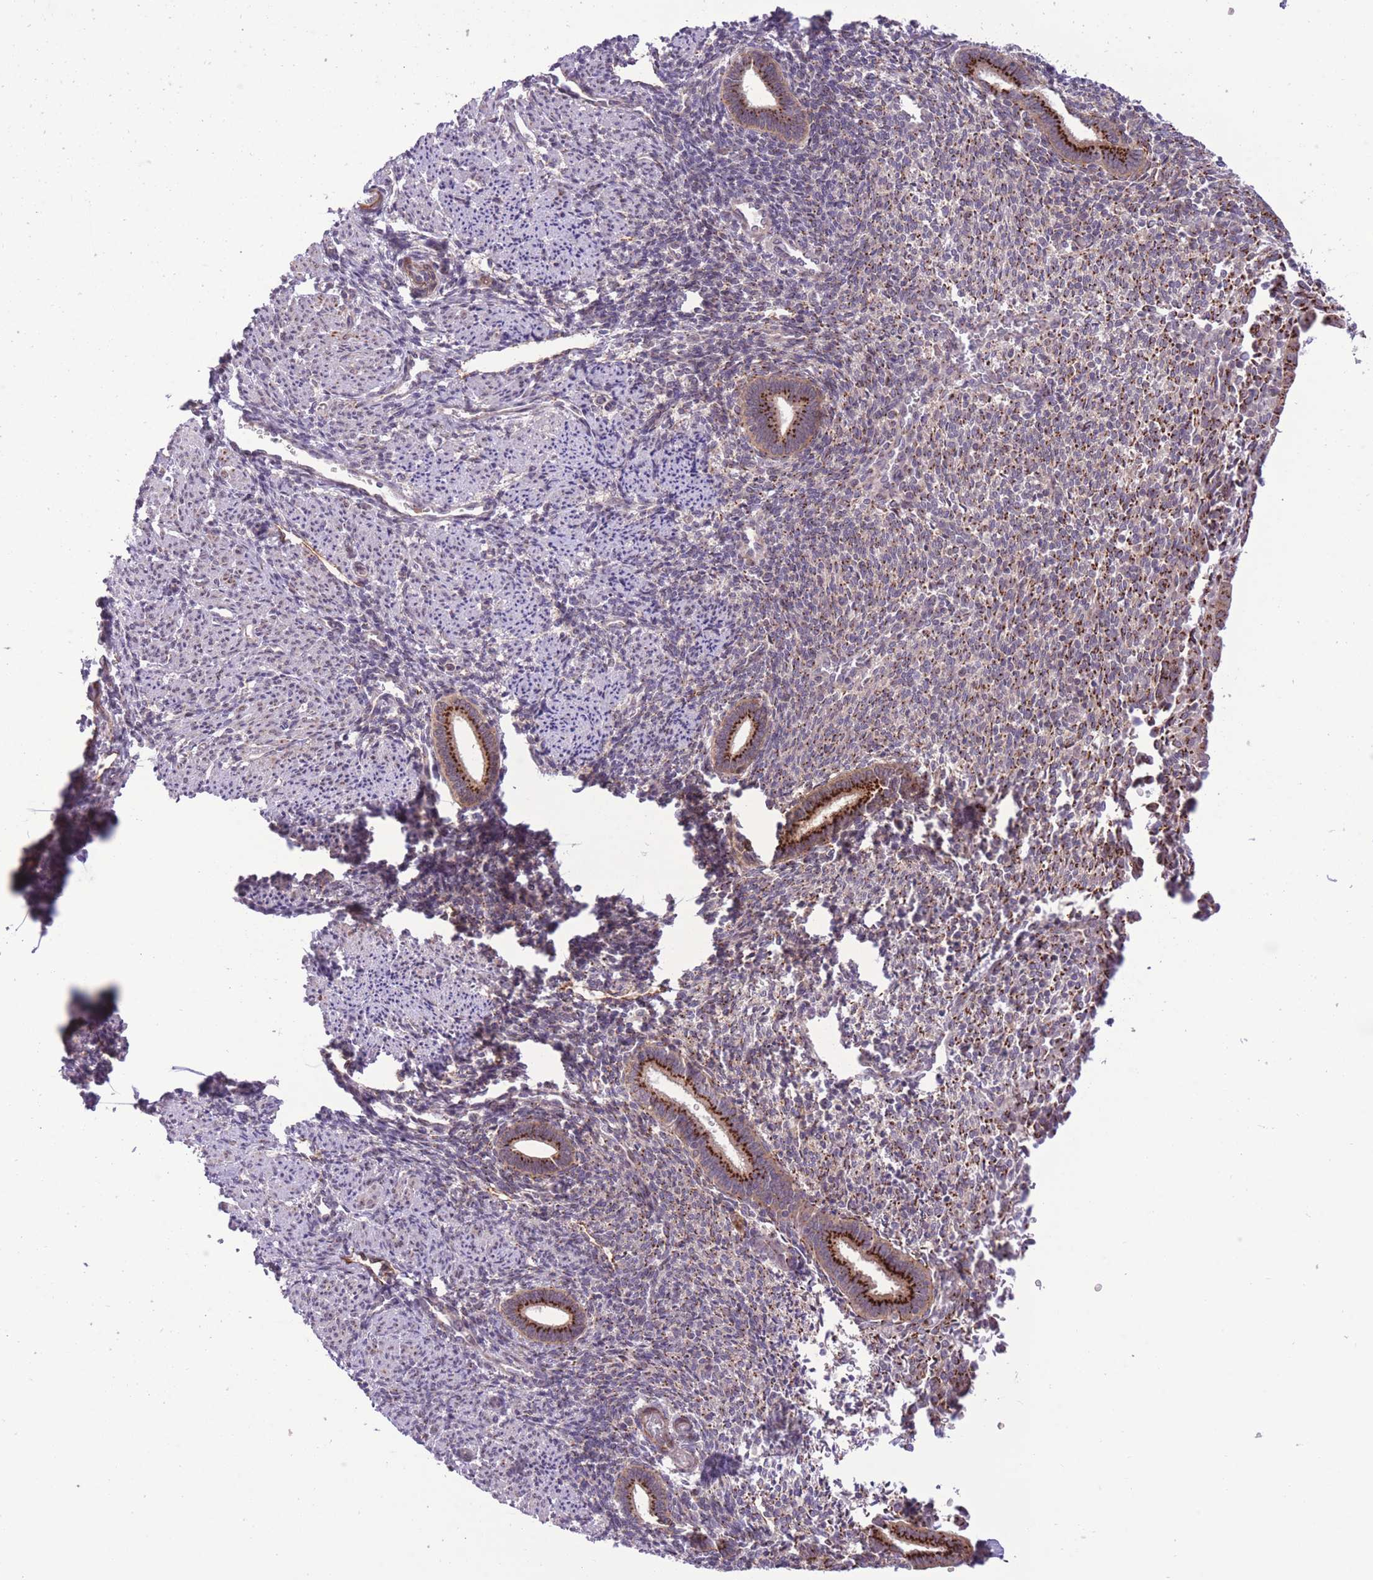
{"staining": {"intensity": "strong", "quantity": "<25%", "location": "cytoplasmic/membranous"}, "tissue": "endometrium", "cell_type": "Cells in endometrial stroma", "image_type": "normal", "snomed": [{"axis": "morphology", "description": "Normal tissue, NOS"}, {"axis": "topography", "description": "Endometrium"}], "caption": "An immunohistochemistry histopathology image of benign tissue is shown. Protein staining in brown labels strong cytoplasmic/membranous positivity in endometrium within cells in endometrial stroma.", "gene": "ZBED5", "patient": {"sex": "female", "age": 32}}